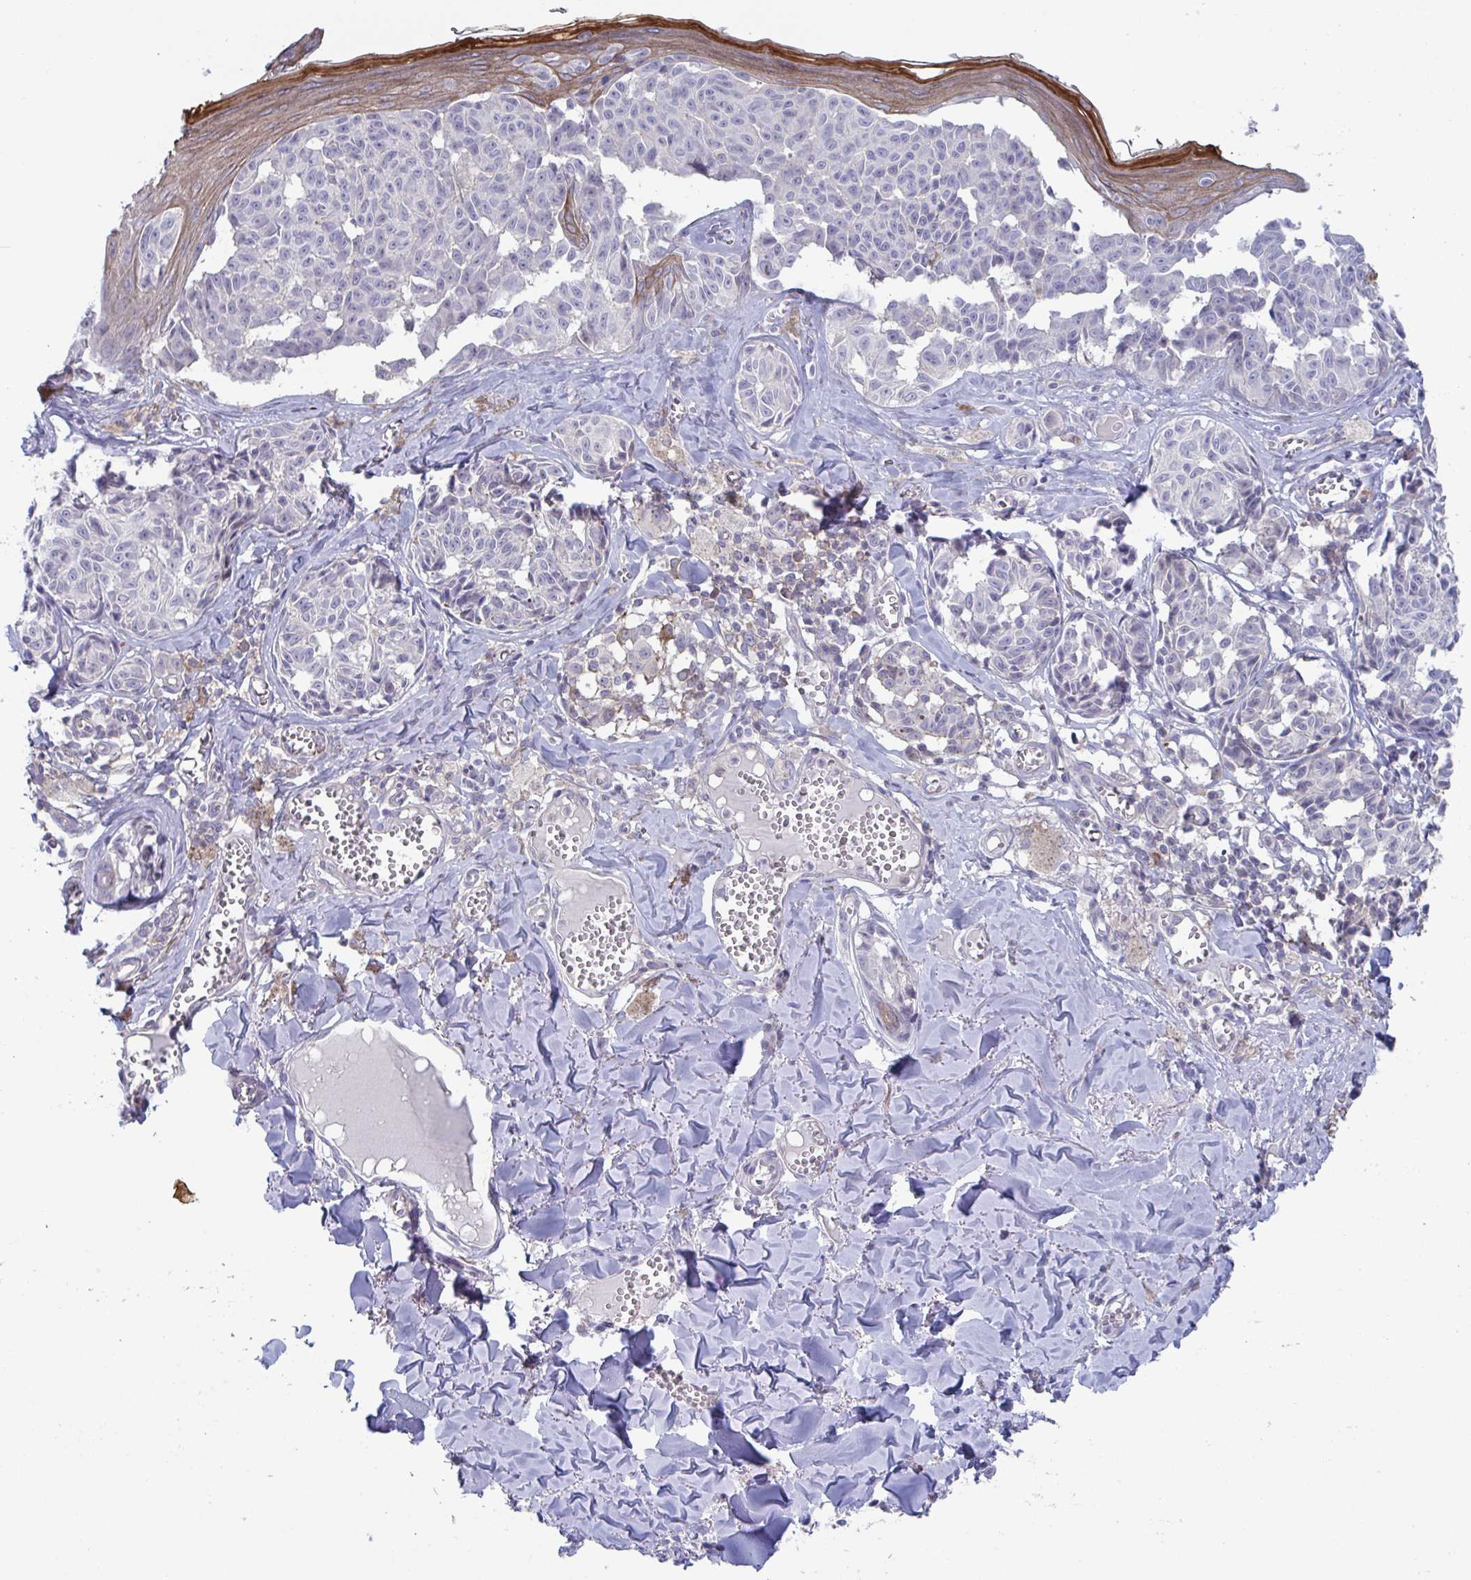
{"staining": {"intensity": "negative", "quantity": "none", "location": "none"}, "tissue": "melanoma", "cell_type": "Tumor cells", "image_type": "cancer", "snomed": [{"axis": "morphology", "description": "Malignant melanoma, NOS"}, {"axis": "topography", "description": "Skin"}], "caption": "An immunohistochemistry (IHC) histopathology image of melanoma is shown. There is no staining in tumor cells of melanoma. (DAB immunohistochemistry (IHC), high magnification).", "gene": "STK26", "patient": {"sex": "female", "age": 43}}